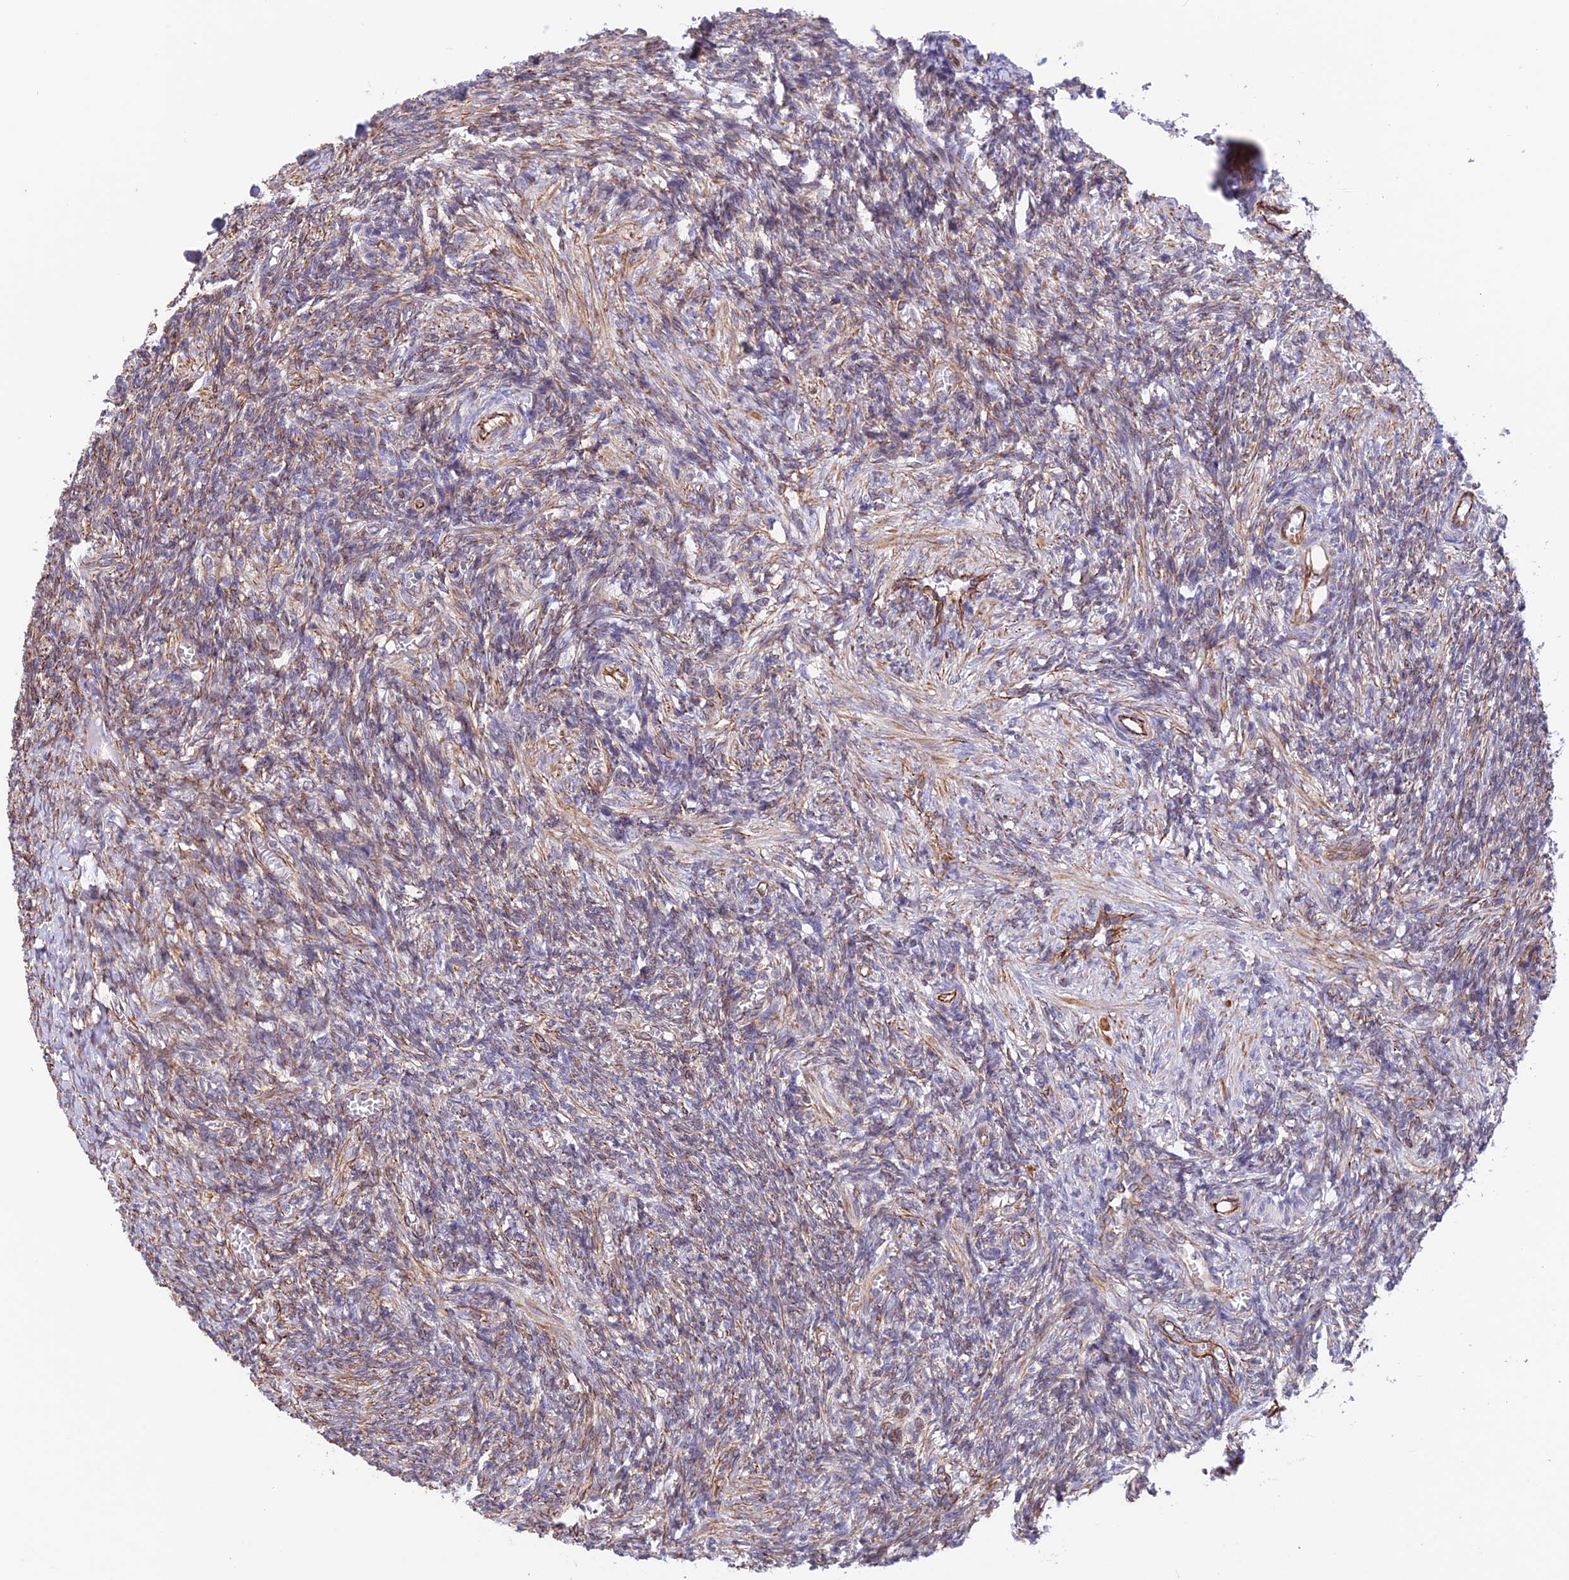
{"staining": {"intensity": "moderate", "quantity": "25%-75%", "location": "cytoplasmic/membranous"}, "tissue": "ovary", "cell_type": "Ovarian stroma cells", "image_type": "normal", "snomed": [{"axis": "morphology", "description": "Normal tissue, NOS"}, {"axis": "topography", "description": "Ovary"}], "caption": "Moderate cytoplasmic/membranous positivity is seen in approximately 25%-75% of ovarian stroma cells in unremarkable ovary. (Brightfield microscopy of DAB IHC at high magnification).", "gene": "ZNF652", "patient": {"sex": "female", "age": 27}}